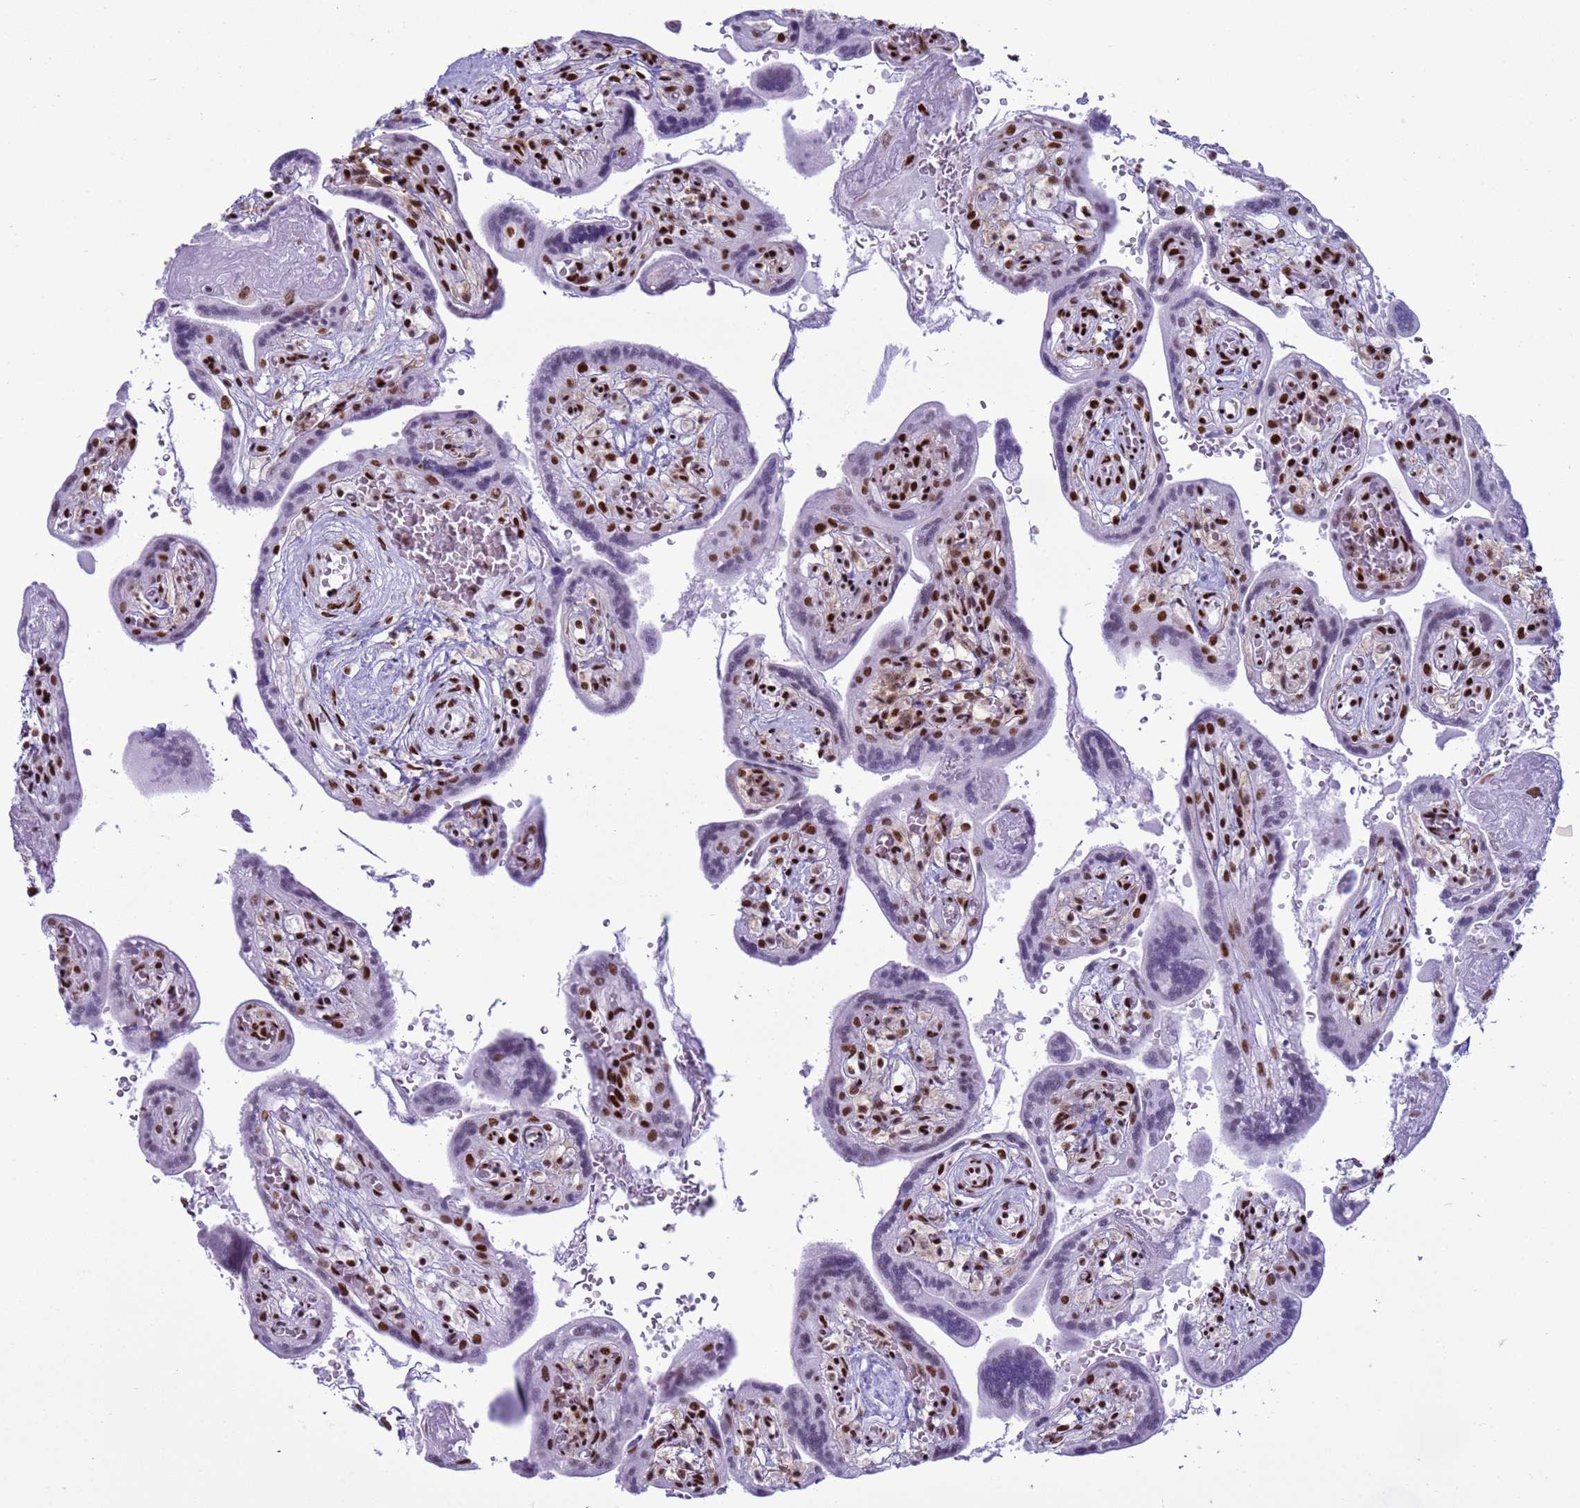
{"staining": {"intensity": "moderate", "quantity": "25%-75%", "location": "nuclear"}, "tissue": "placenta", "cell_type": "Trophoblastic cells", "image_type": "normal", "snomed": [{"axis": "morphology", "description": "Normal tissue, NOS"}, {"axis": "topography", "description": "Placenta"}], "caption": "Immunohistochemistry (IHC) (DAB (3,3'-diaminobenzidine)) staining of unremarkable placenta shows moderate nuclear protein positivity in approximately 25%-75% of trophoblastic cells. Nuclei are stained in blue.", "gene": "RALY", "patient": {"sex": "female", "age": 37}}